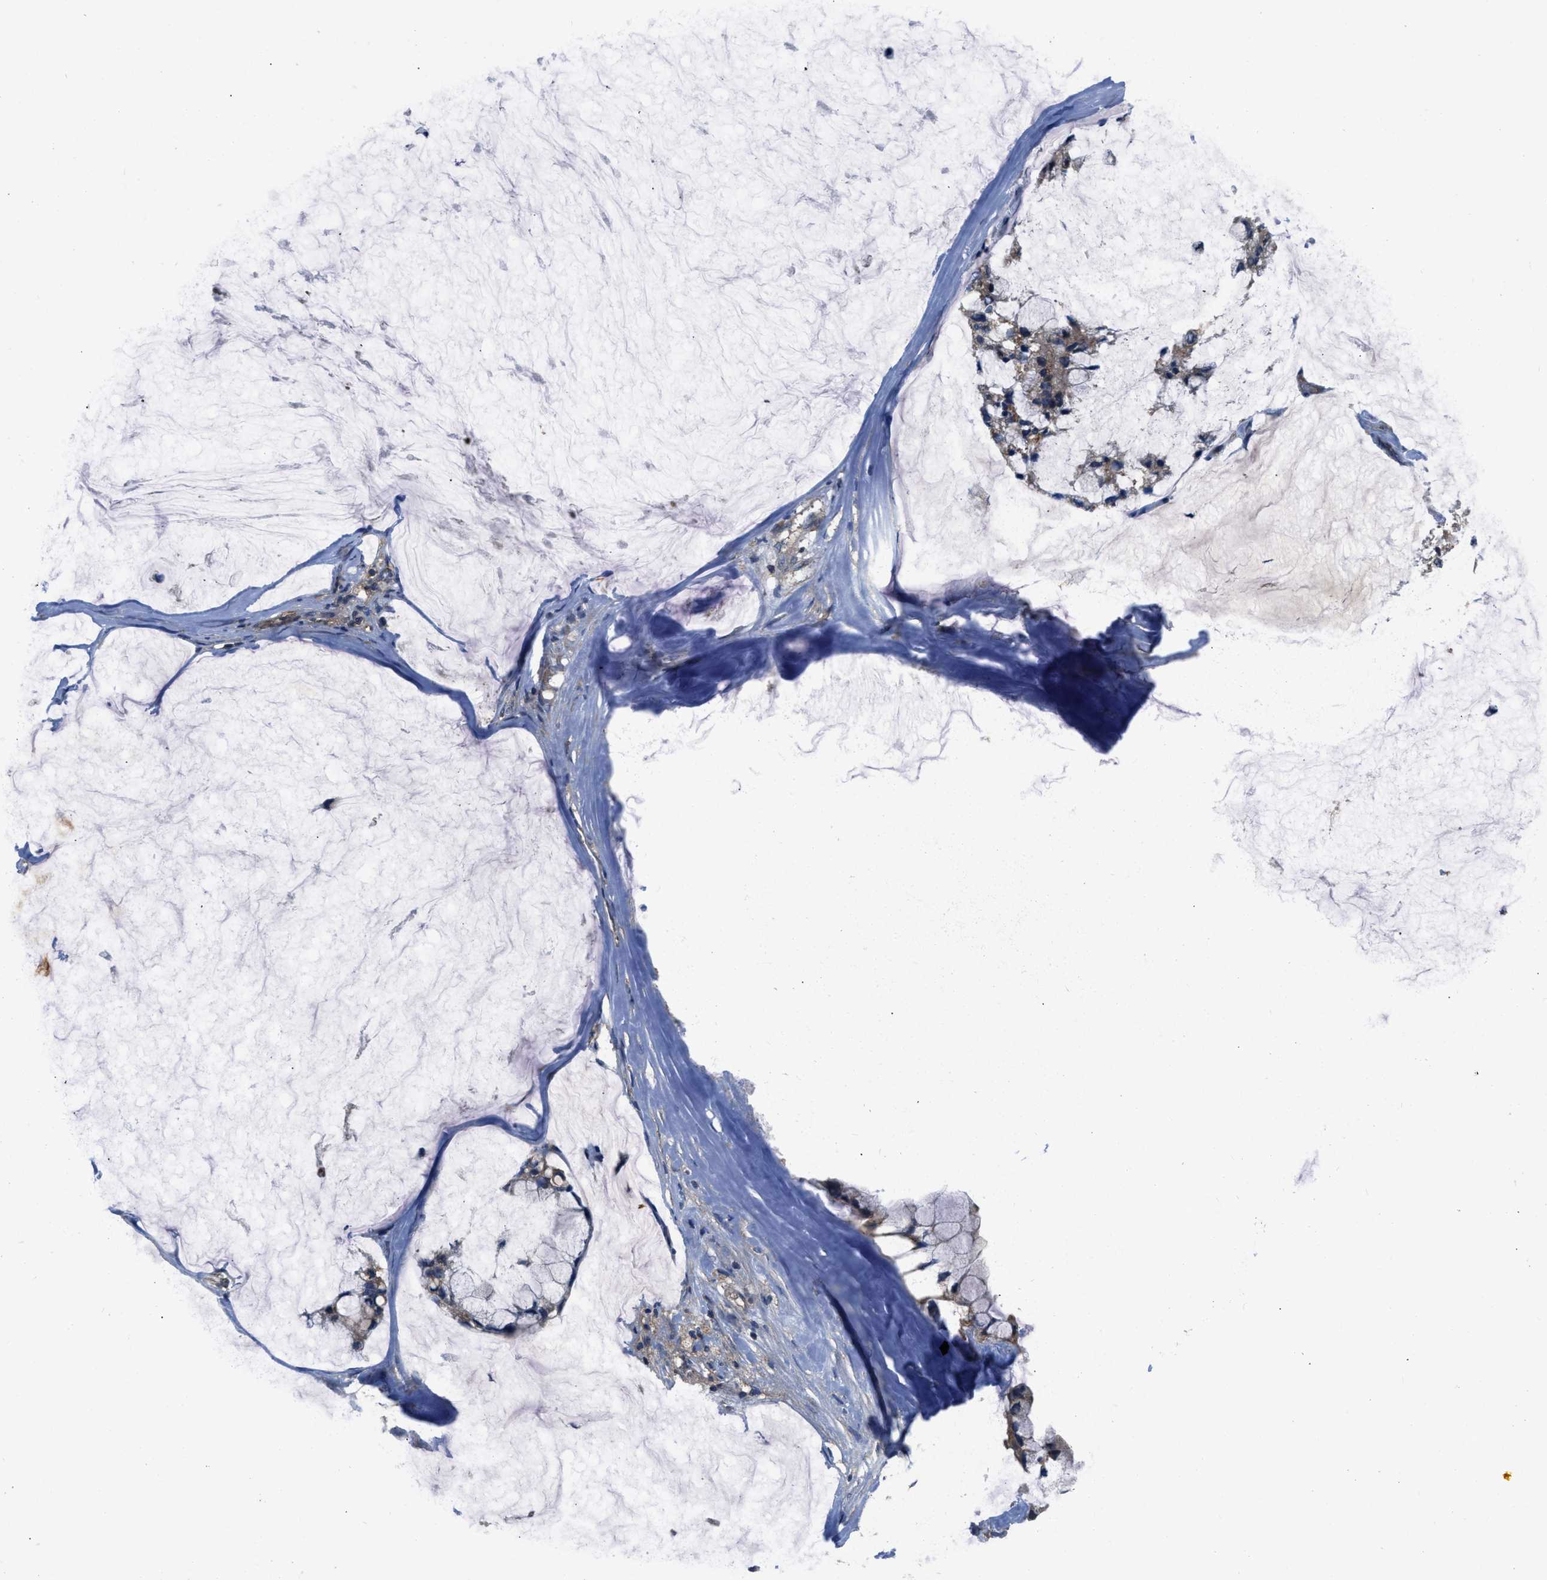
{"staining": {"intensity": "negative", "quantity": "none", "location": "none"}, "tissue": "ovarian cancer", "cell_type": "Tumor cells", "image_type": "cancer", "snomed": [{"axis": "morphology", "description": "Cystadenocarcinoma, mucinous, NOS"}, {"axis": "topography", "description": "Ovary"}], "caption": "This is an immunohistochemistry (IHC) photomicrograph of ovarian cancer (mucinous cystadenocarcinoma). There is no positivity in tumor cells.", "gene": "USP25", "patient": {"sex": "female", "age": 39}}